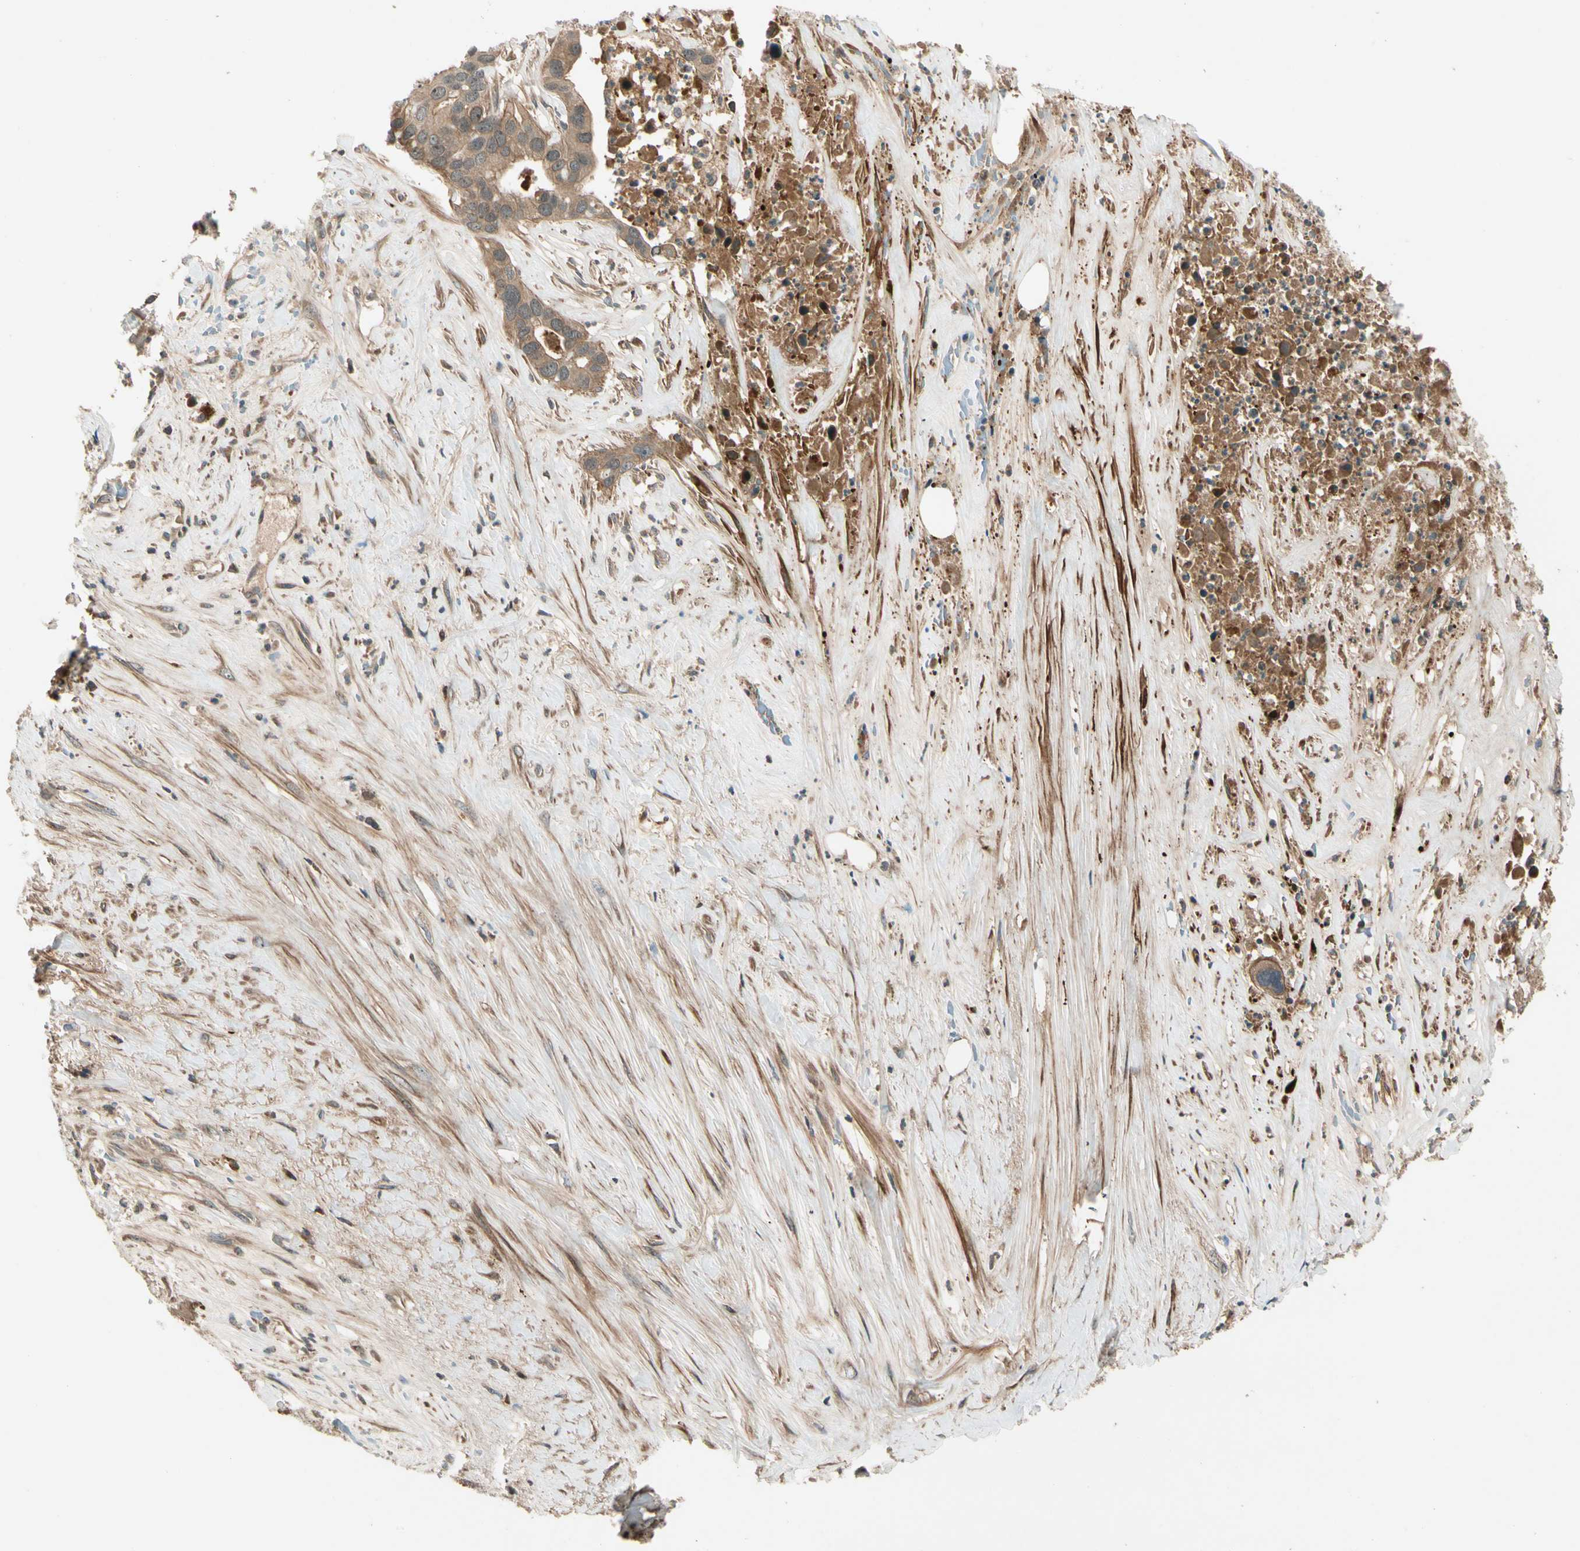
{"staining": {"intensity": "moderate", "quantity": ">75%", "location": "cytoplasmic/membranous"}, "tissue": "liver cancer", "cell_type": "Tumor cells", "image_type": "cancer", "snomed": [{"axis": "morphology", "description": "Cholangiocarcinoma"}, {"axis": "topography", "description": "Liver"}], "caption": "The micrograph reveals immunohistochemical staining of liver cholangiocarcinoma. There is moderate cytoplasmic/membranous expression is present in about >75% of tumor cells.", "gene": "ACVR1C", "patient": {"sex": "female", "age": 65}}